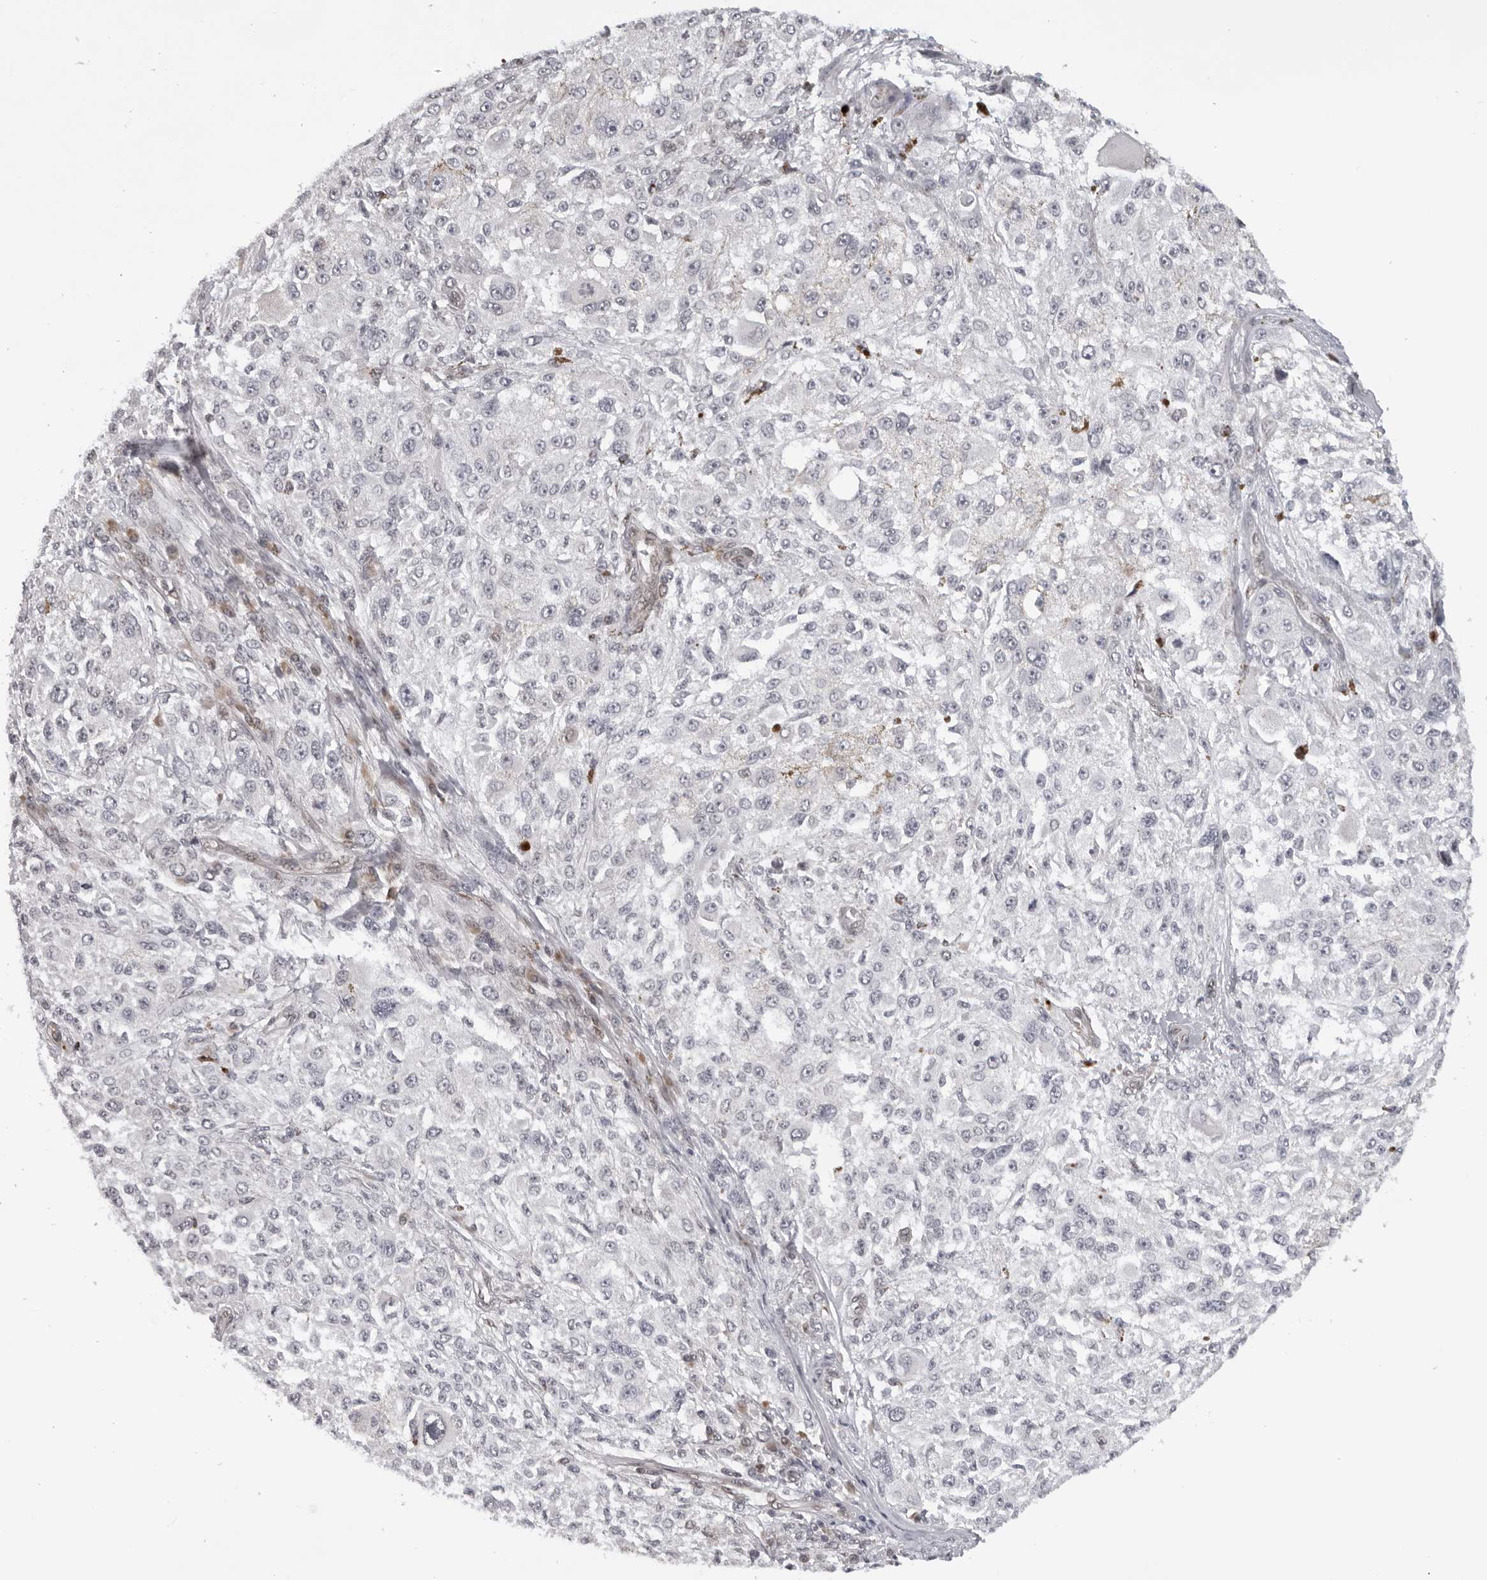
{"staining": {"intensity": "negative", "quantity": "none", "location": "none"}, "tissue": "melanoma", "cell_type": "Tumor cells", "image_type": "cancer", "snomed": [{"axis": "morphology", "description": "Necrosis, NOS"}, {"axis": "morphology", "description": "Malignant melanoma, NOS"}, {"axis": "topography", "description": "Skin"}], "caption": "Protein analysis of melanoma displays no significant staining in tumor cells.", "gene": "CASP7", "patient": {"sex": "female", "age": 87}}